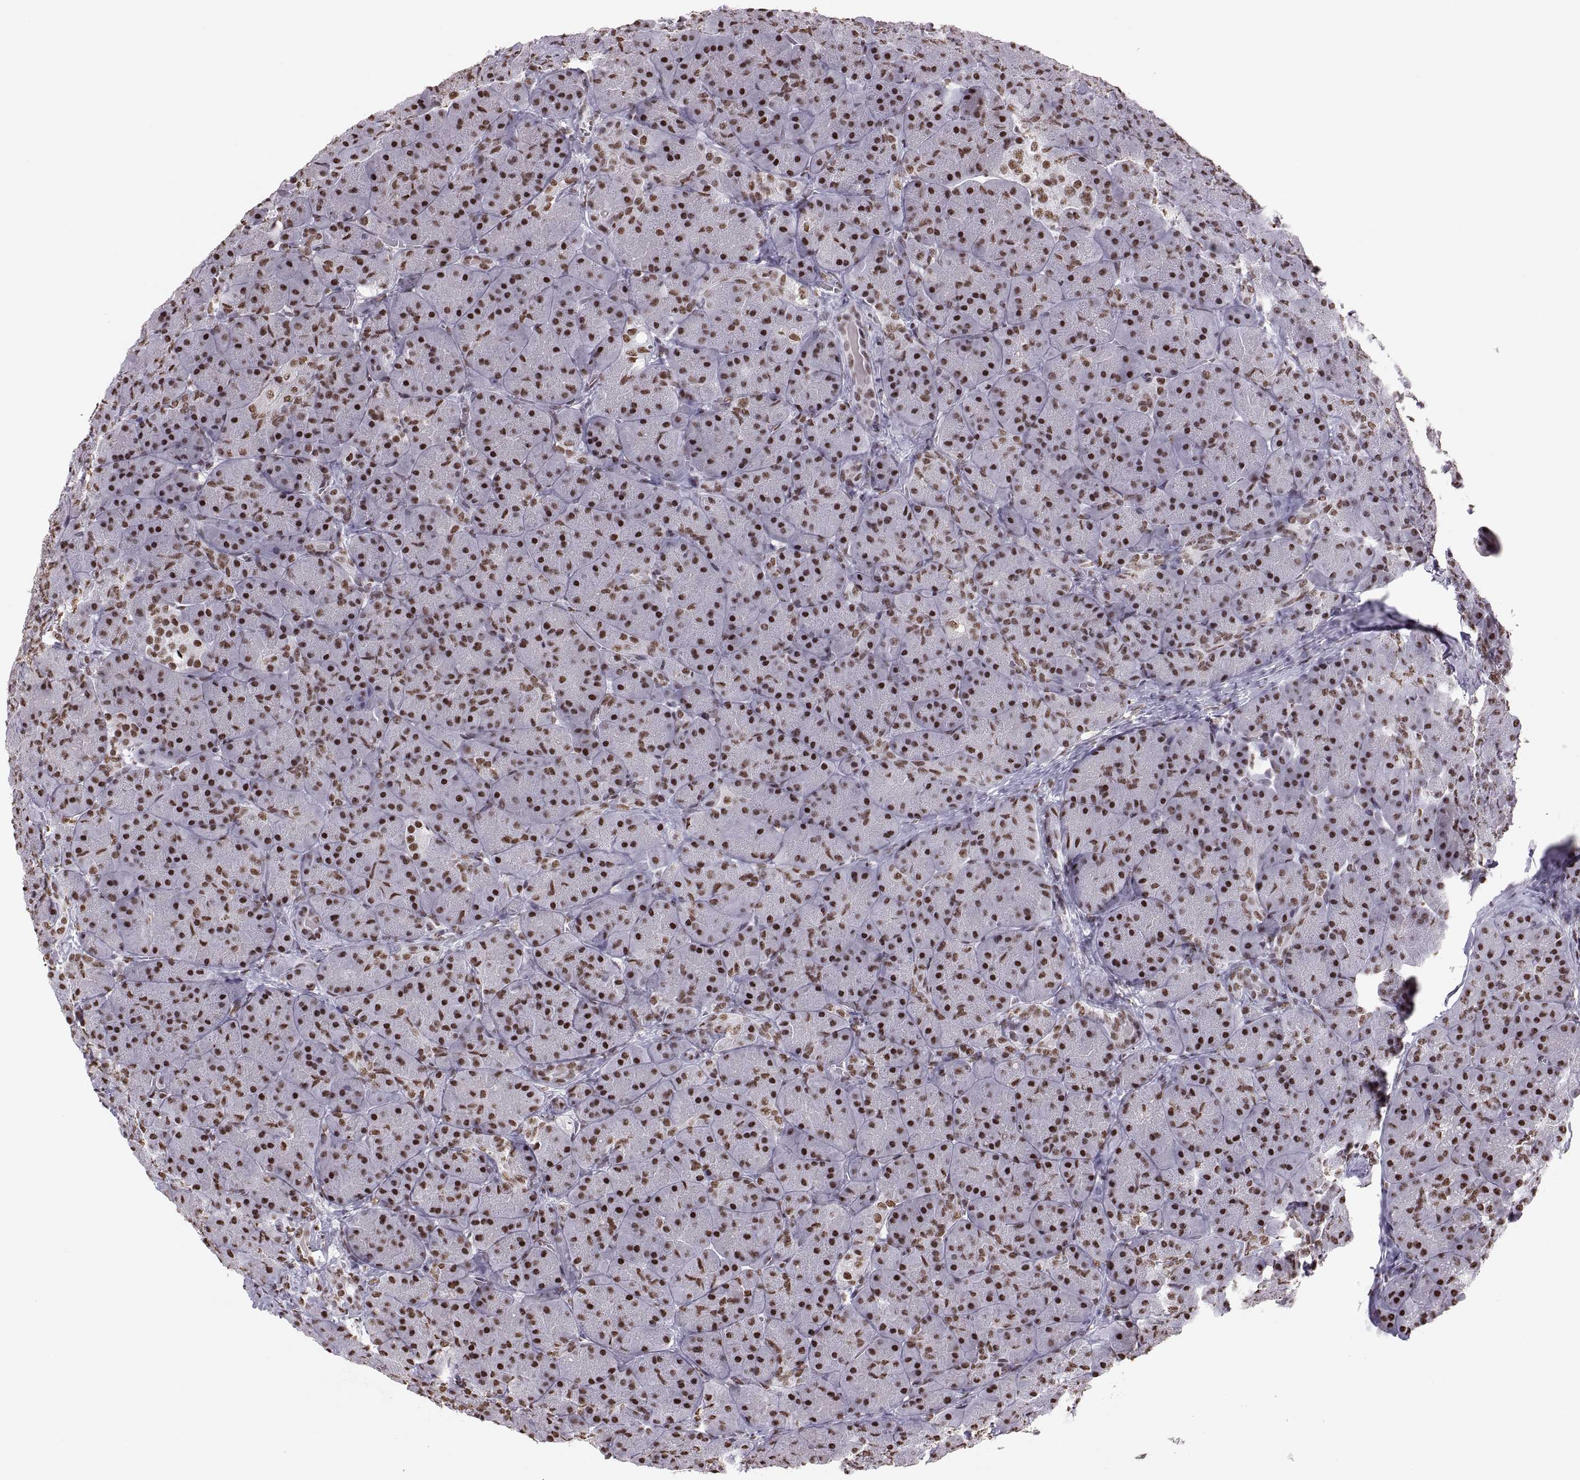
{"staining": {"intensity": "strong", "quantity": ">75%", "location": "nuclear"}, "tissue": "pancreas", "cell_type": "Exocrine glandular cells", "image_type": "normal", "snomed": [{"axis": "morphology", "description": "Normal tissue, NOS"}, {"axis": "topography", "description": "Pancreas"}], "caption": "IHC (DAB (3,3'-diaminobenzidine)) staining of unremarkable human pancreas demonstrates strong nuclear protein staining in approximately >75% of exocrine glandular cells.", "gene": "SNAI1", "patient": {"sex": "male", "age": 57}}